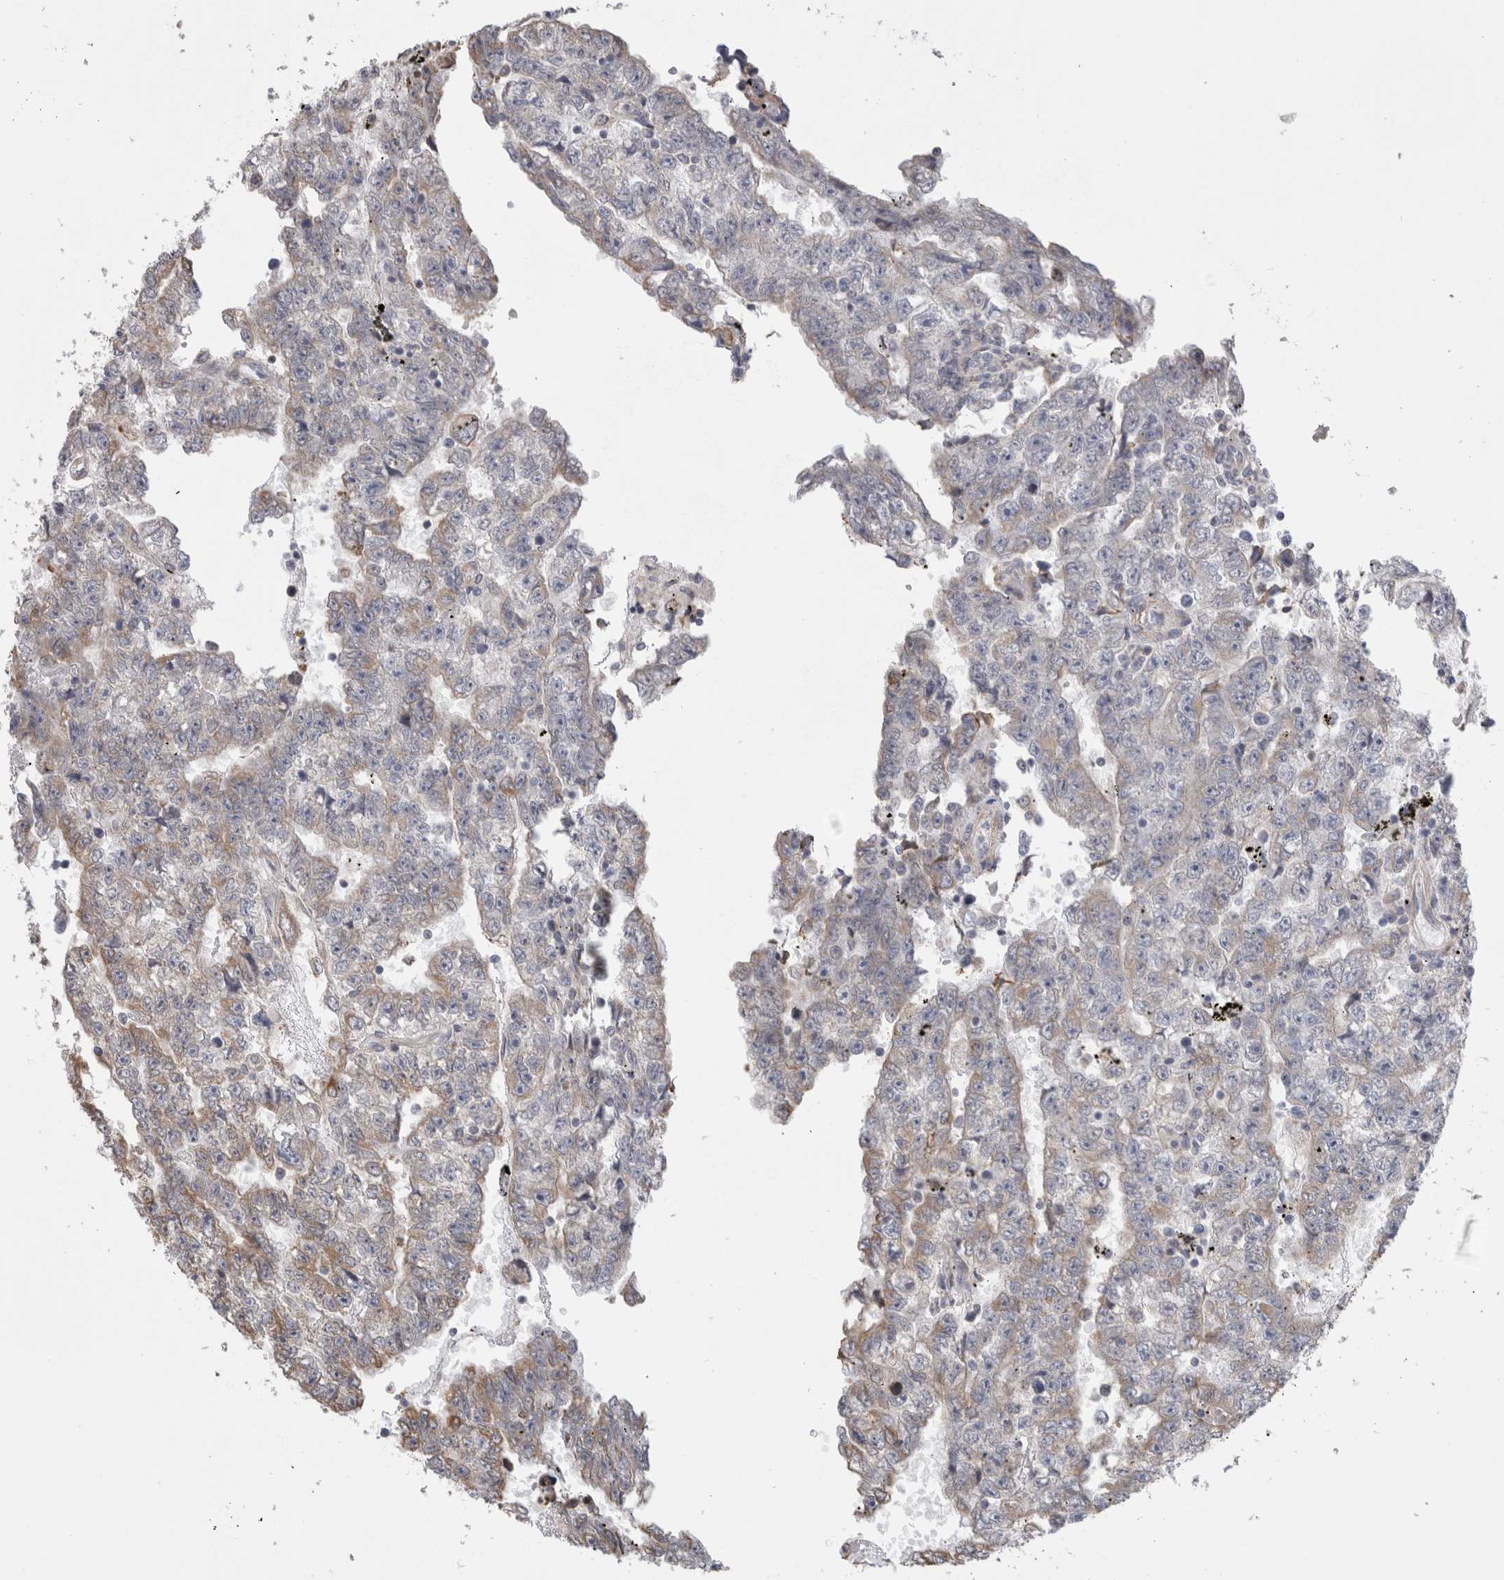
{"staining": {"intensity": "weak", "quantity": "<25%", "location": "cytoplasmic/membranous"}, "tissue": "testis cancer", "cell_type": "Tumor cells", "image_type": "cancer", "snomed": [{"axis": "morphology", "description": "Carcinoma, Embryonal, NOS"}, {"axis": "topography", "description": "Testis"}], "caption": "A high-resolution histopathology image shows immunohistochemistry (IHC) staining of testis cancer, which exhibits no significant positivity in tumor cells.", "gene": "SMAP2", "patient": {"sex": "male", "age": 25}}